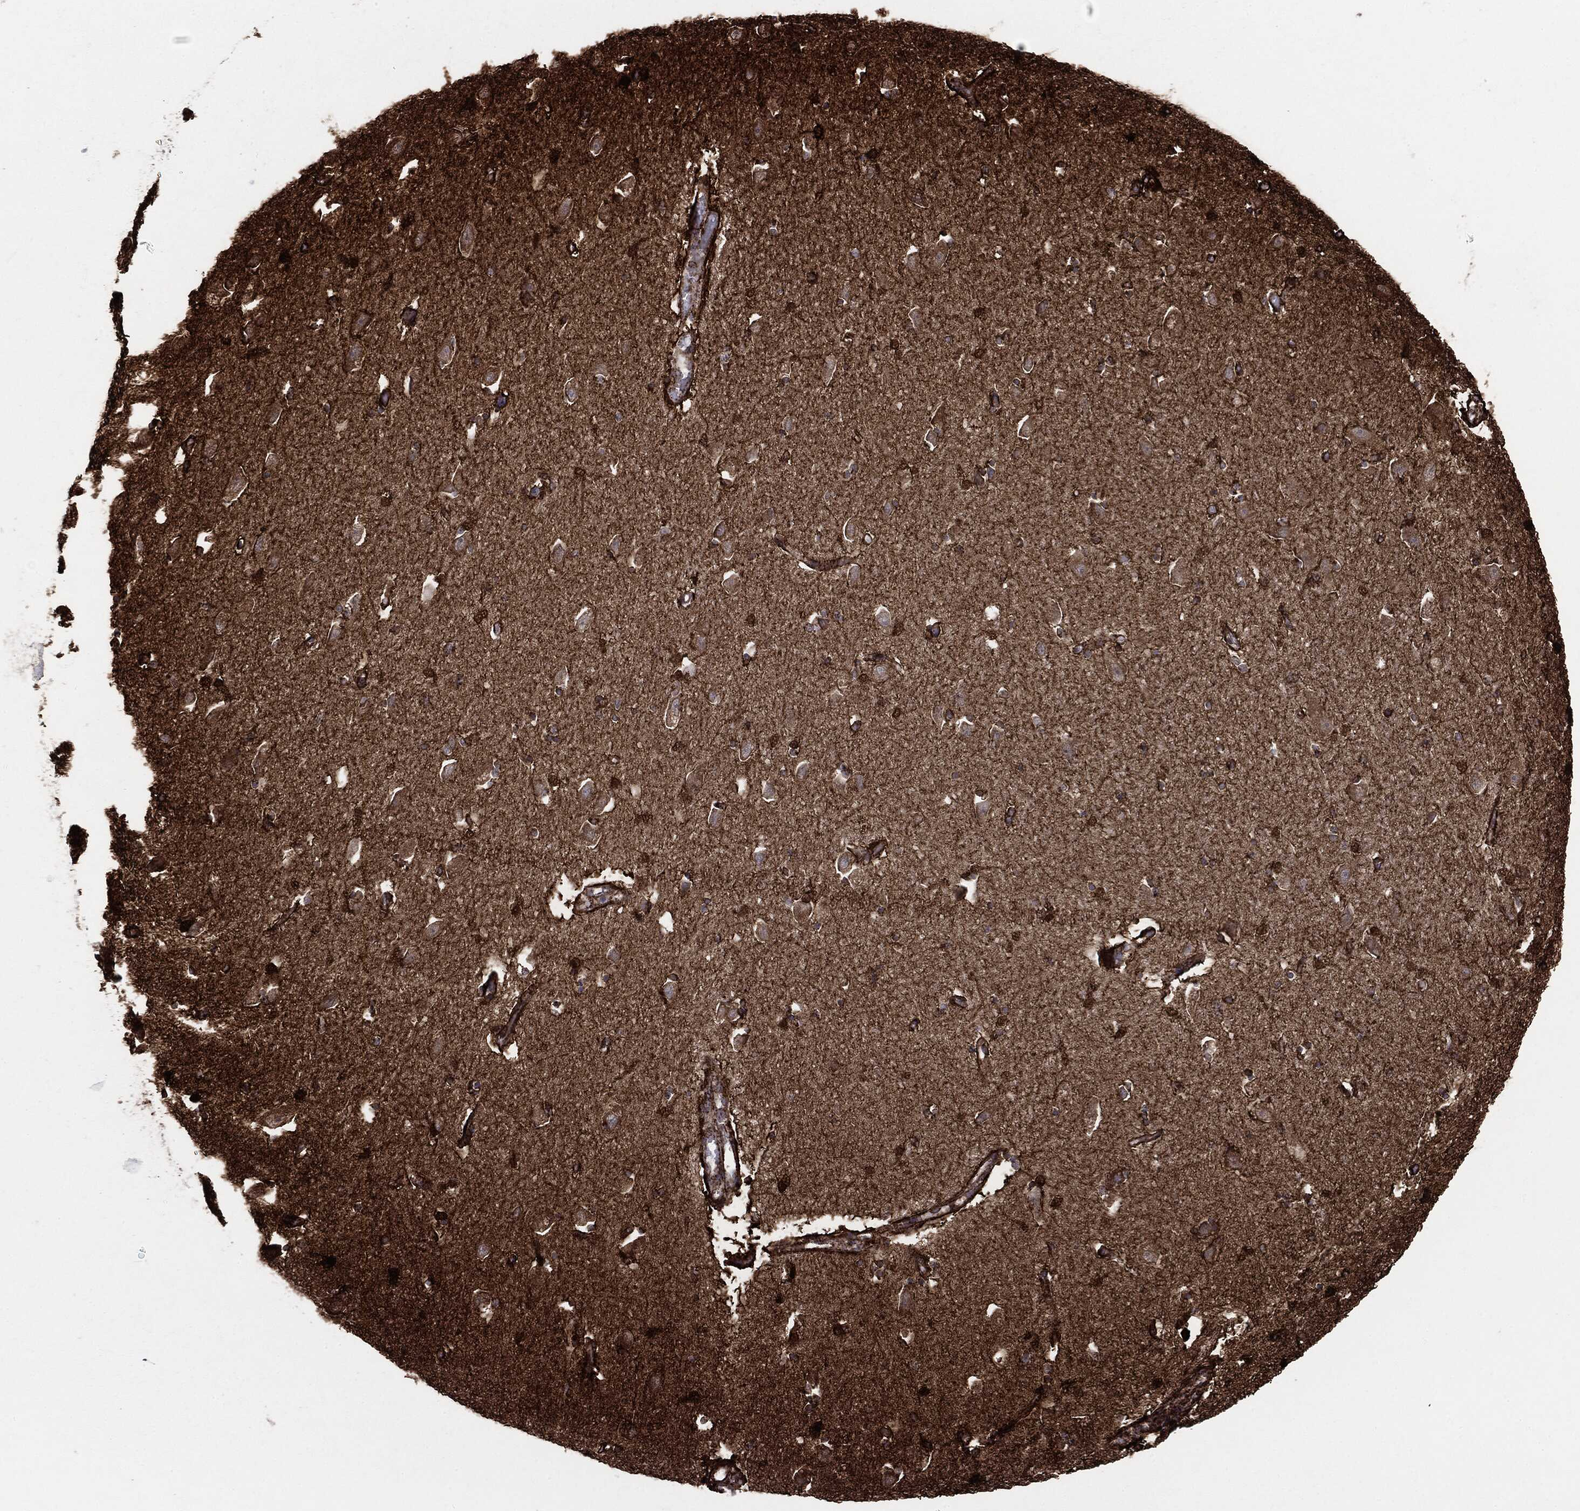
{"staining": {"intensity": "strong", "quantity": "<25%", "location": "cytoplasmic/membranous"}, "tissue": "hippocampus", "cell_type": "Glial cells", "image_type": "normal", "snomed": [{"axis": "morphology", "description": "Normal tissue, NOS"}, {"axis": "topography", "description": "Lateral ventricle wall"}, {"axis": "topography", "description": "Hippocampus"}], "caption": "An image of human hippocampus stained for a protein exhibits strong cytoplasmic/membranous brown staining in glial cells. (DAB (3,3'-diaminobenzidine) = brown stain, brightfield microscopy at high magnification).", "gene": "MAP2K1", "patient": {"sex": "female", "age": 63}}